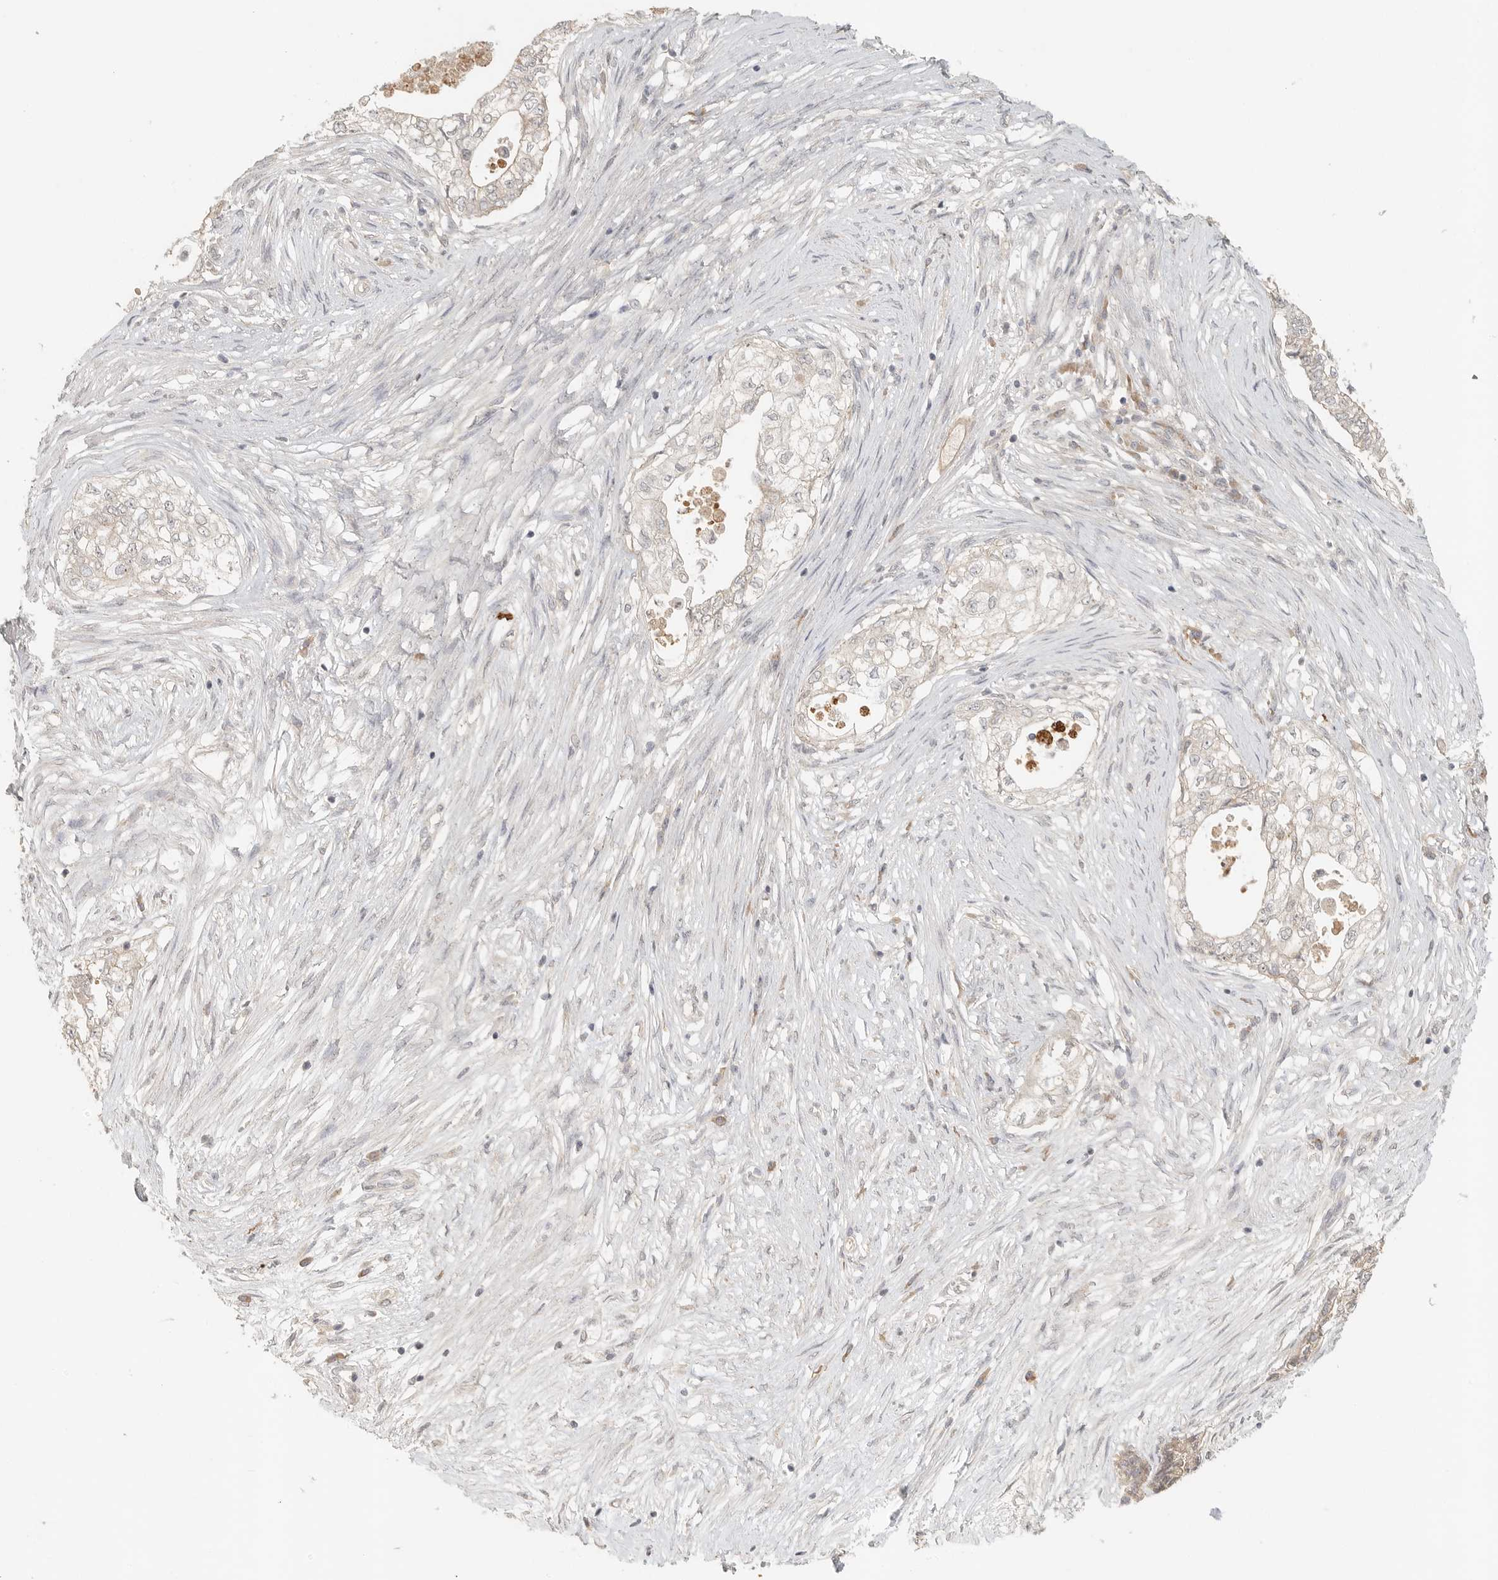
{"staining": {"intensity": "weak", "quantity": "<25%", "location": "cytoplasmic/membranous"}, "tissue": "pancreatic cancer", "cell_type": "Tumor cells", "image_type": "cancer", "snomed": [{"axis": "morphology", "description": "Adenocarcinoma, NOS"}, {"axis": "topography", "description": "Pancreas"}], "caption": "Photomicrograph shows no protein staining in tumor cells of adenocarcinoma (pancreatic) tissue. (DAB immunohistochemistry (IHC) with hematoxylin counter stain).", "gene": "HDAC6", "patient": {"sex": "male", "age": 72}}